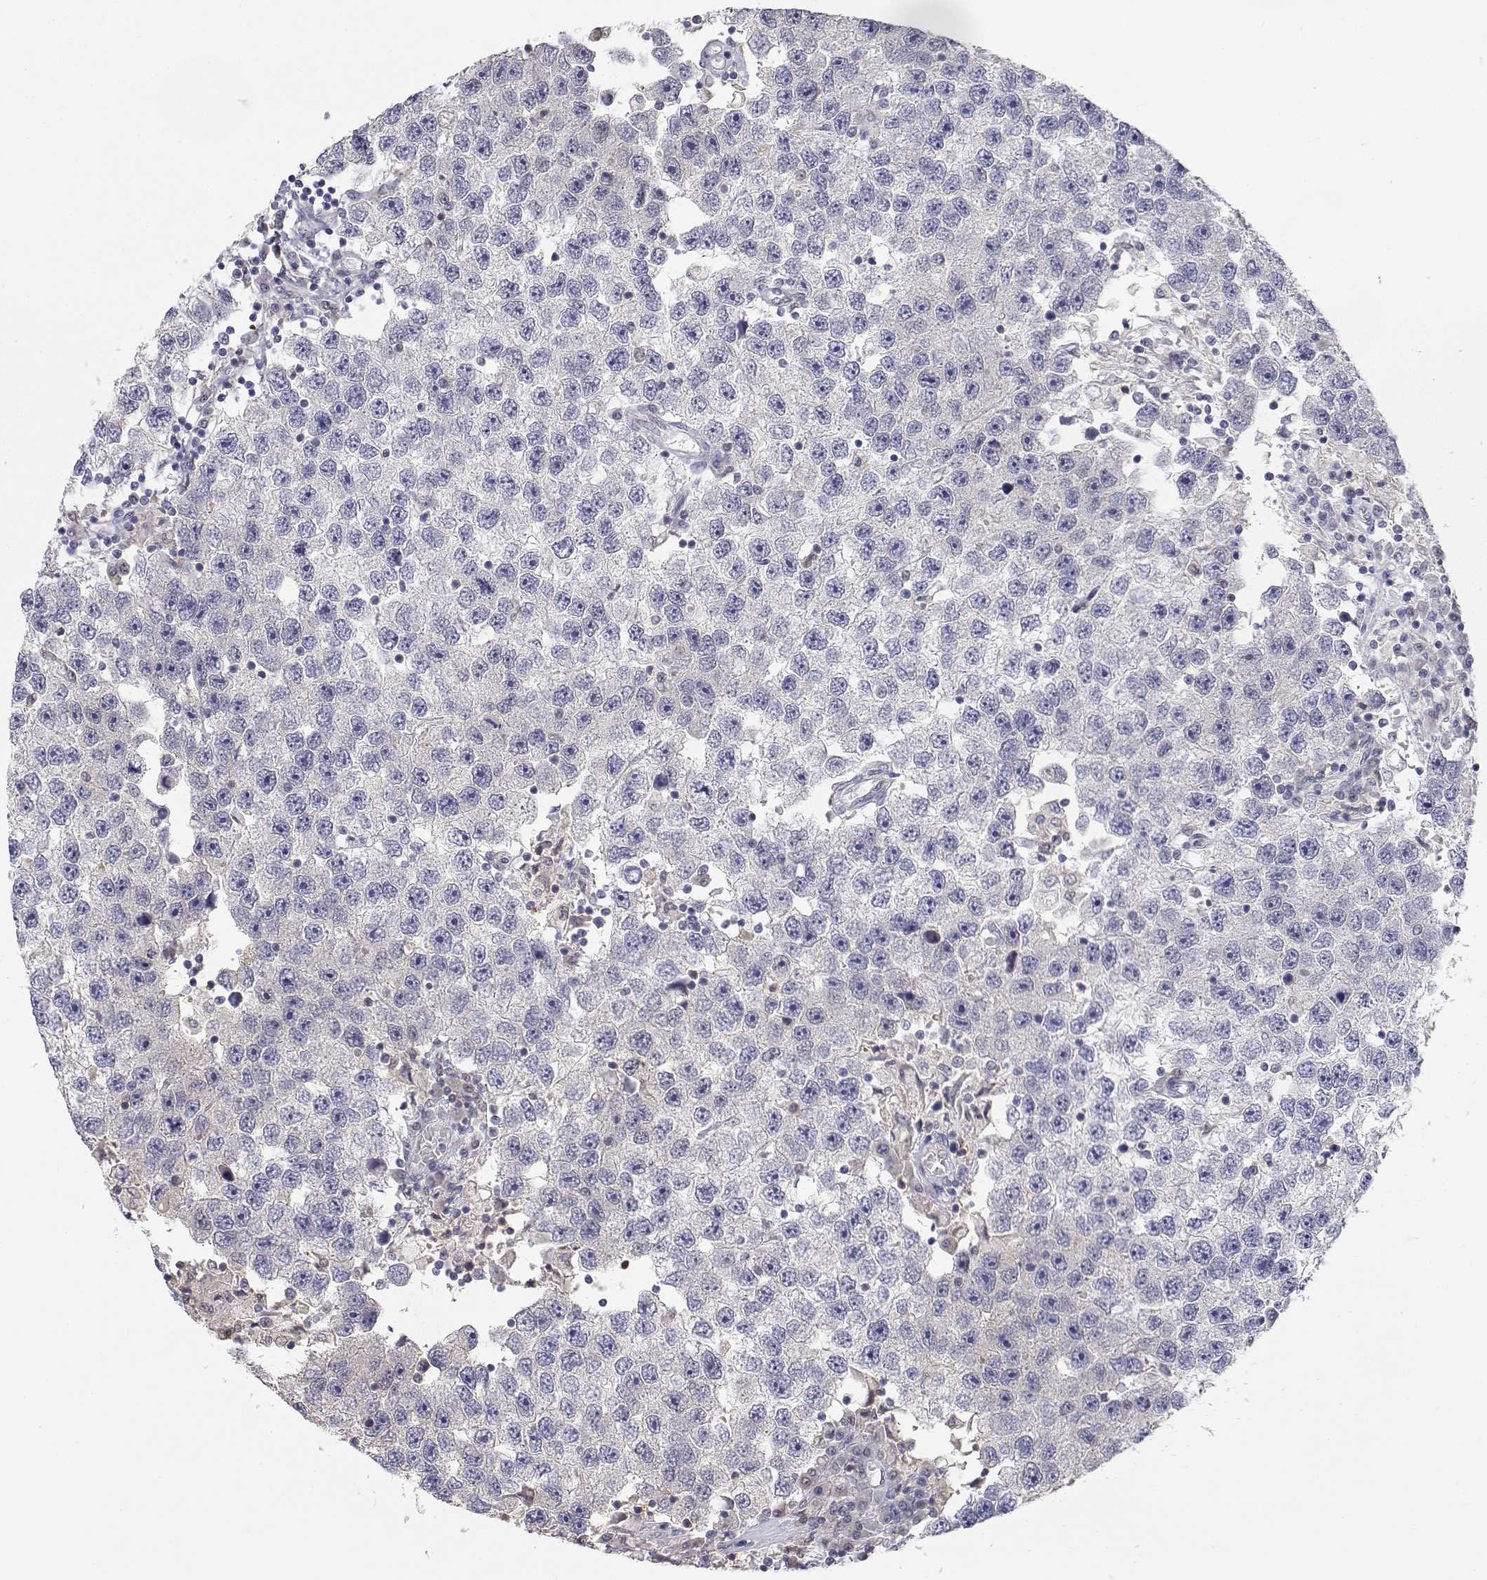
{"staining": {"intensity": "negative", "quantity": "none", "location": "none"}, "tissue": "testis cancer", "cell_type": "Tumor cells", "image_type": "cancer", "snomed": [{"axis": "morphology", "description": "Seminoma, NOS"}, {"axis": "topography", "description": "Testis"}], "caption": "Micrograph shows no protein expression in tumor cells of testis seminoma tissue. (DAB immunohistochemistry visualized using brightfield microscopy, high magnification).", "gene": "ADA", "patient": {"sex": "male", "age": 26}}